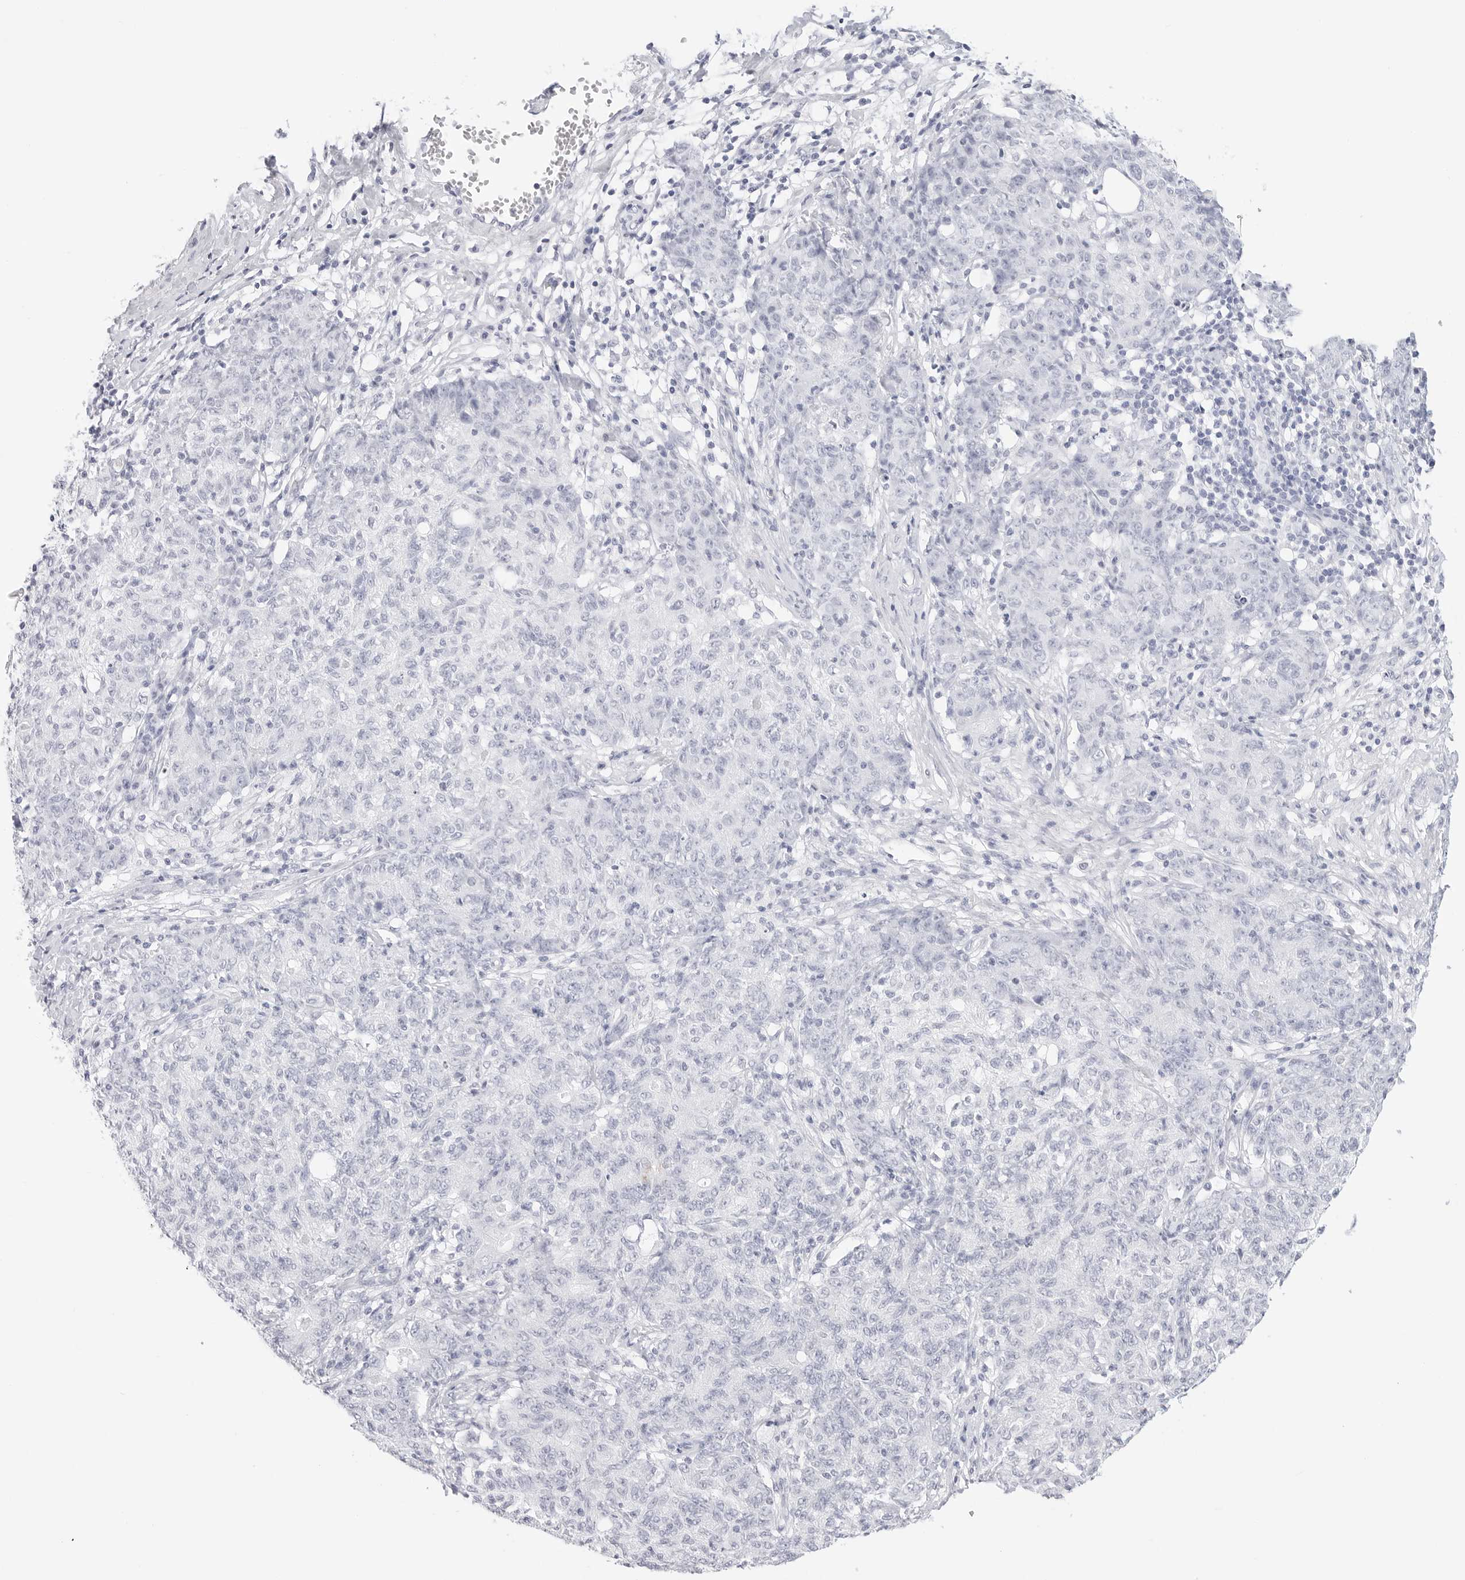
{"staining": {"intensity": "negative", "quantity": "none", "location": "none"}, "tissue": "ovarian cancer", "cell_type": "Tumor cells", "image_type": "cancer", "snomed": [{"axis": "morphology", "description": "Carcinoma, endometroid"}, {"axis": "topography", "description": "Ovary"}], "caption": "Immunohistochemistry of human ovarian cancer shows no positivity in tumor cells.", "gene": "TFF2", "patient": {"sex": "female", "age": 42}}